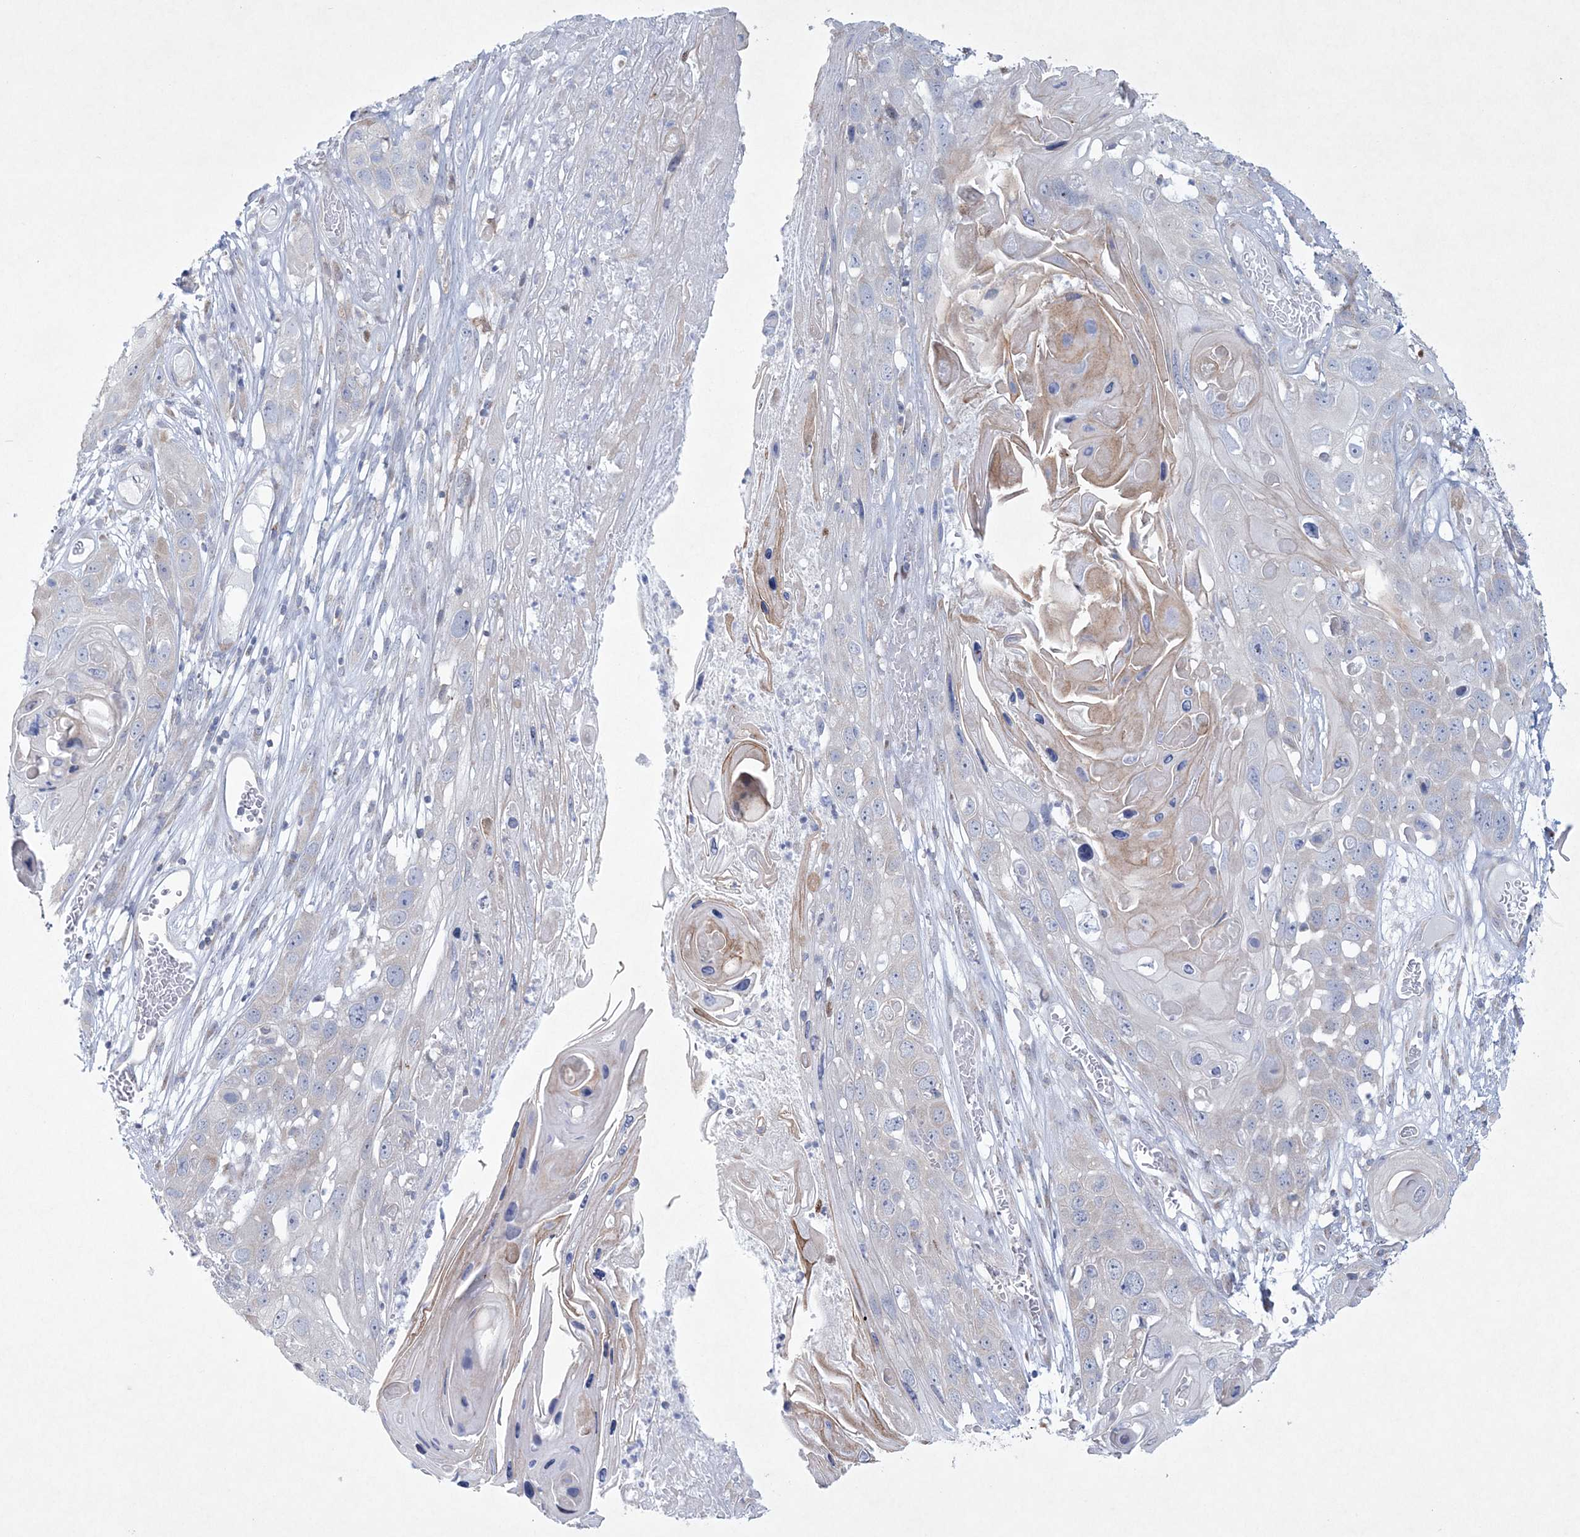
{"staining": {"intensity": "moderate", "quantity": "<25%", "location": "cytoplasmic/membranous"}, "tissue": "skin cancer", "cell_type": "Tumor cells", "image_type": "cancer", "snomed": [{"axis": "morphology", "description": "Squamous cell carcinoma, NOS"}, {"axis": "topography", "description": "Skin"}], "caption": "This is an image of immunohistochemistry staining of skin cancer (squamous cell carcinoma), which shows moderate expression in the cytoplasmic/membranous of tumor cells.", "gene": "CES4A", "patient": {"sex": "male", "age": 55}}